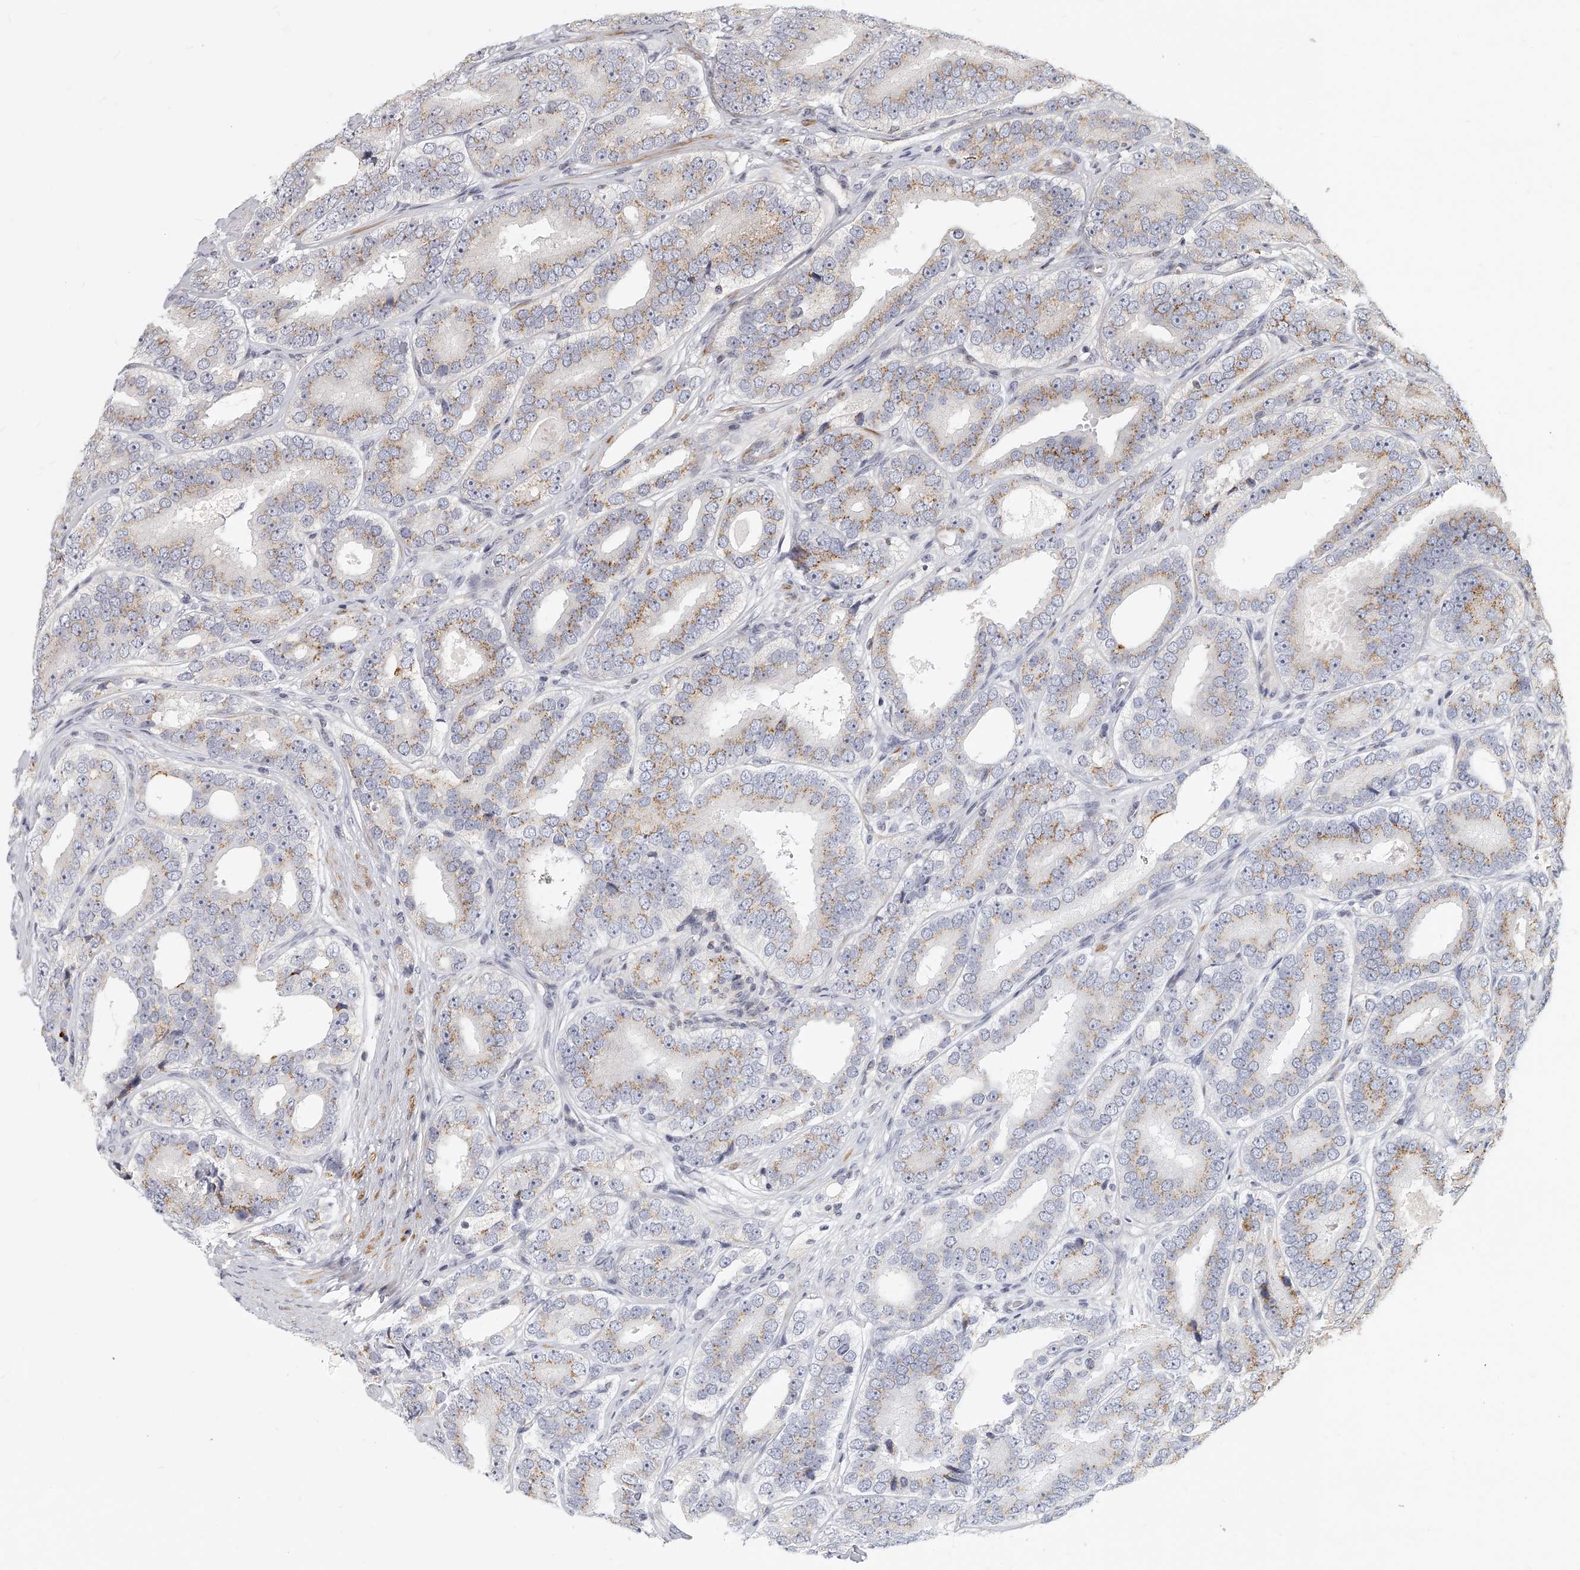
{"staining": {"intensity": "moderate", "quantity": "25%-75%", "location": "cytoplasmic/membranous"}, "tissue": "prostate cancer", "cell_type": "Tumor cells", "image_type": "cancer", "snomed": [{"axis": "morphology", "description": "Adenocarcinoma, High grade"}, {"axis": "topography", "description": "Prostate"}], "caption": "This is a micrograph of immunohistochemistry staining of adenocarcinoma (high-grade) (prostate), which shows moderate staining in the cytoplasmic/membranous of tumor cells.", "gene": "SLC37A1", "patient": {"sex": "male", "age": 56}}